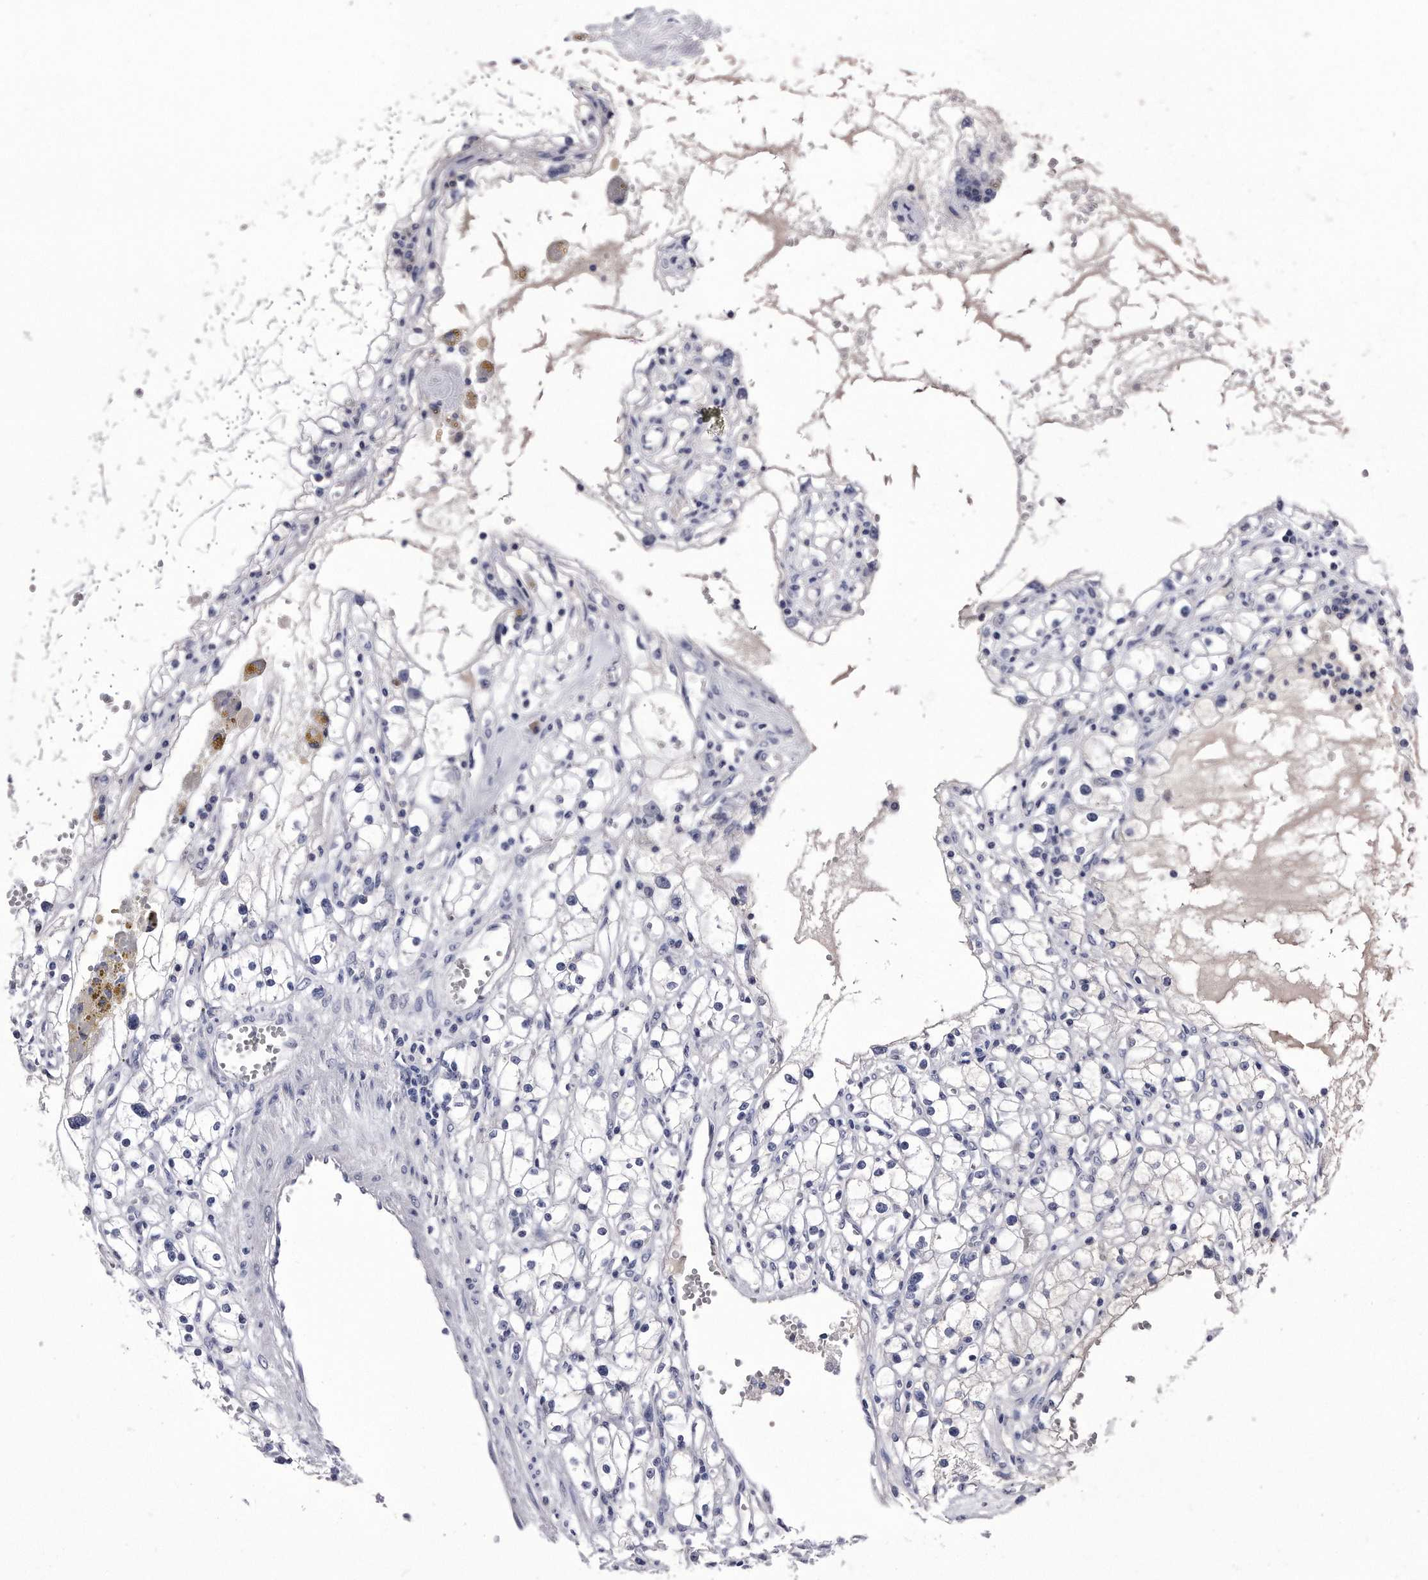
{"staining": {"intensity": "negative", "quantity": "none", "location": "none"}, "tissue": "renal cancer", "cell_type": "Tumor cells", "image_type": "cancer", "snomed": [{"axis": "morphology", "description": "Adenocarcinoma, NOS"}, {"axis": "topography", "description": "Kidney"}], "caption": "A micrograph of renal cancer (adenocarcinoma) stained for a protein demonstrates no brown staining in tumor cells.", "gene": "KCTD8", "patient": {"sex": "male", "age": 56}}